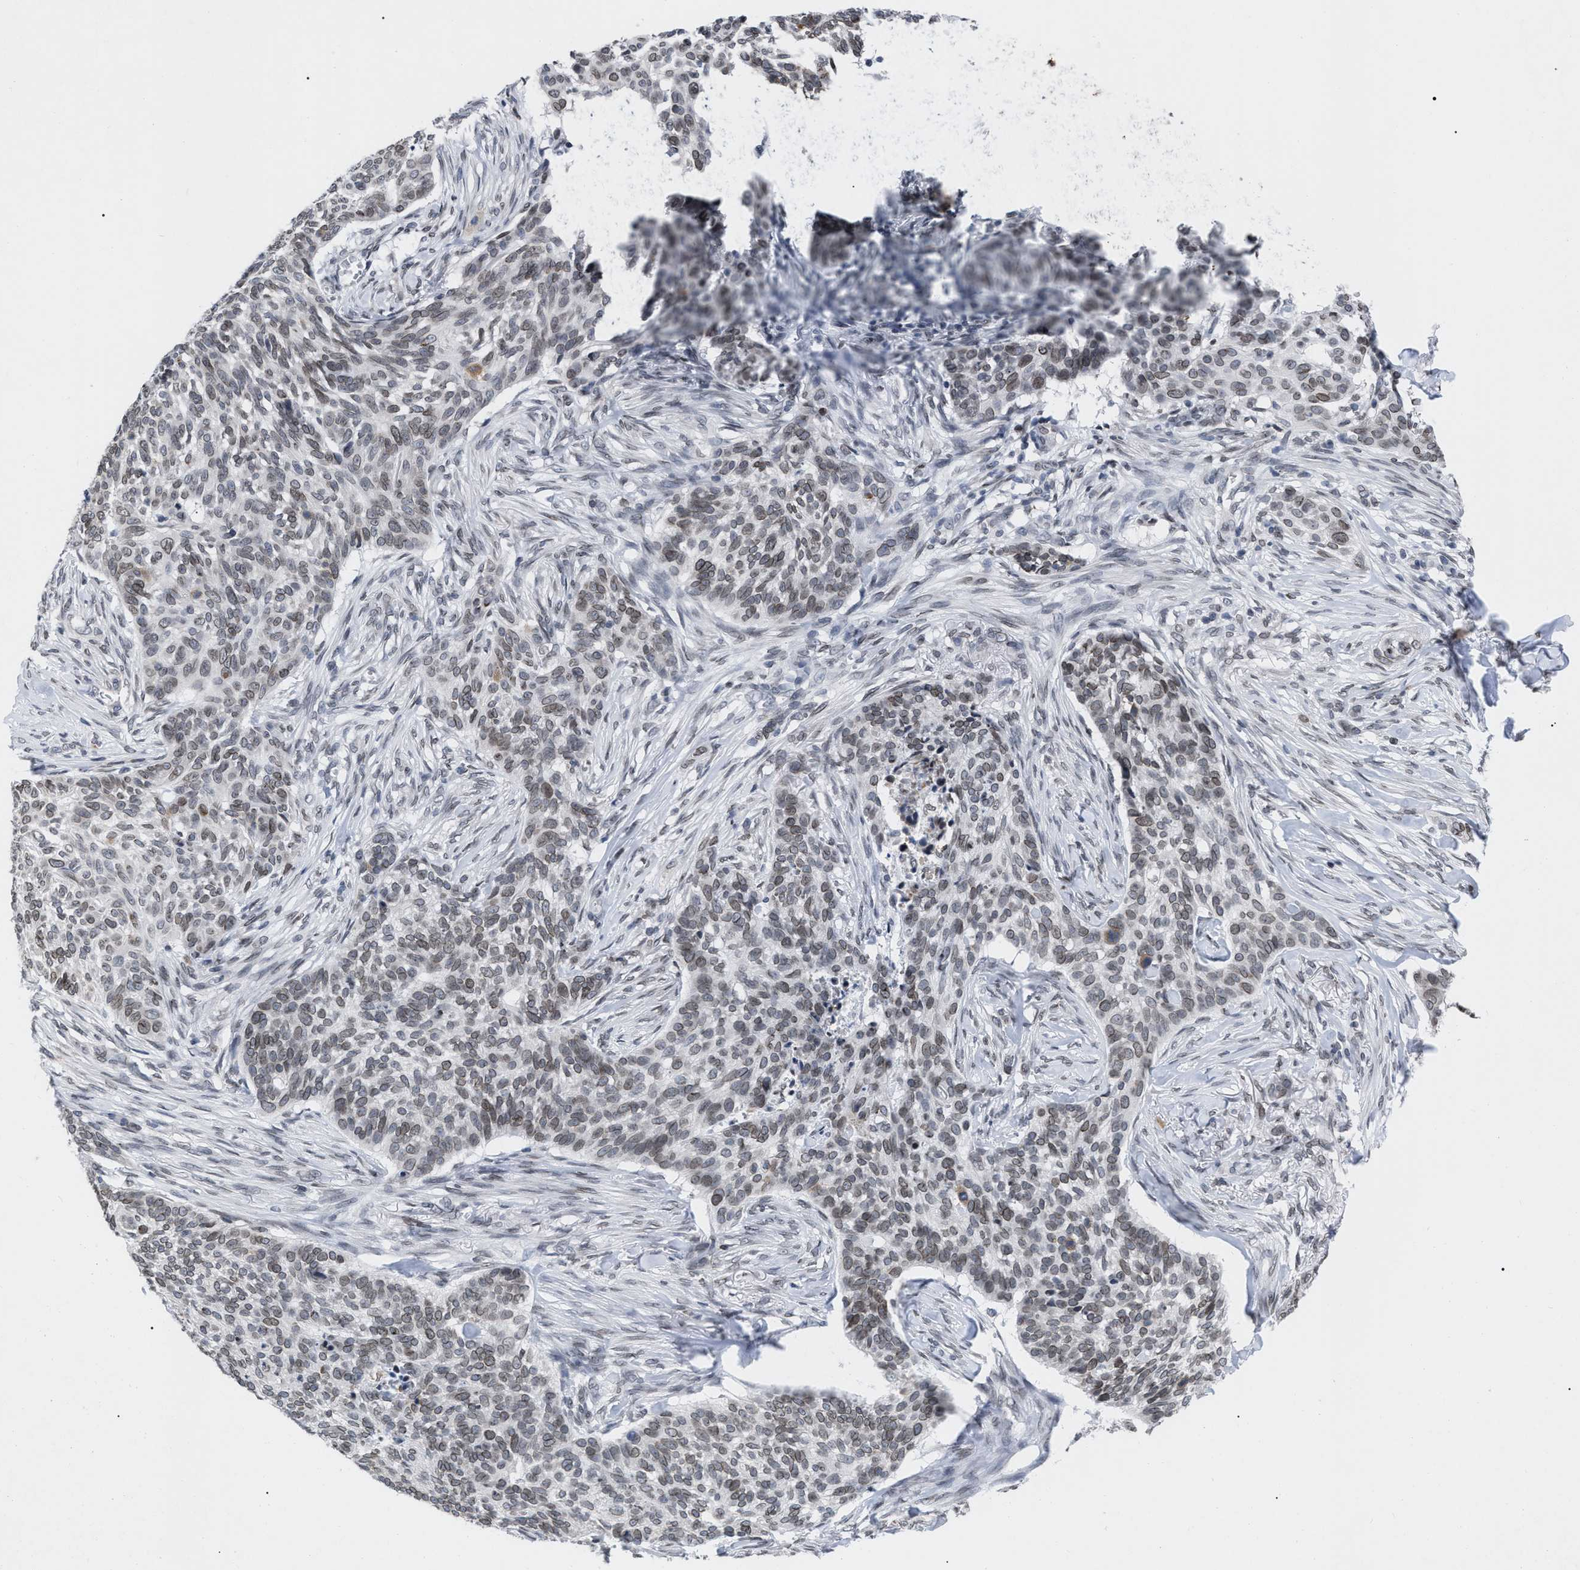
{"staining": {"intensity": "weak", "quantity": "25%-75%", "location": "cytoplasmic/membranous,nuclear"}, "tissue": "skin cancer", "cell_type": "Tumor cells", "image_type": "cancer", "snomed": [{"axis": "morphology", "description": "Basal cell carcinoma"}, {"axis": "topography", "description": "Skin"}], "caption": "Skin basal cell carcinoma stained with a brown dye reveals weak cytoplasmic/membranous and nuclear positive expression in about 25%-75% of tumor cells.", "gene": "TPR", "patient": {"sex": "male", "age": 85}}